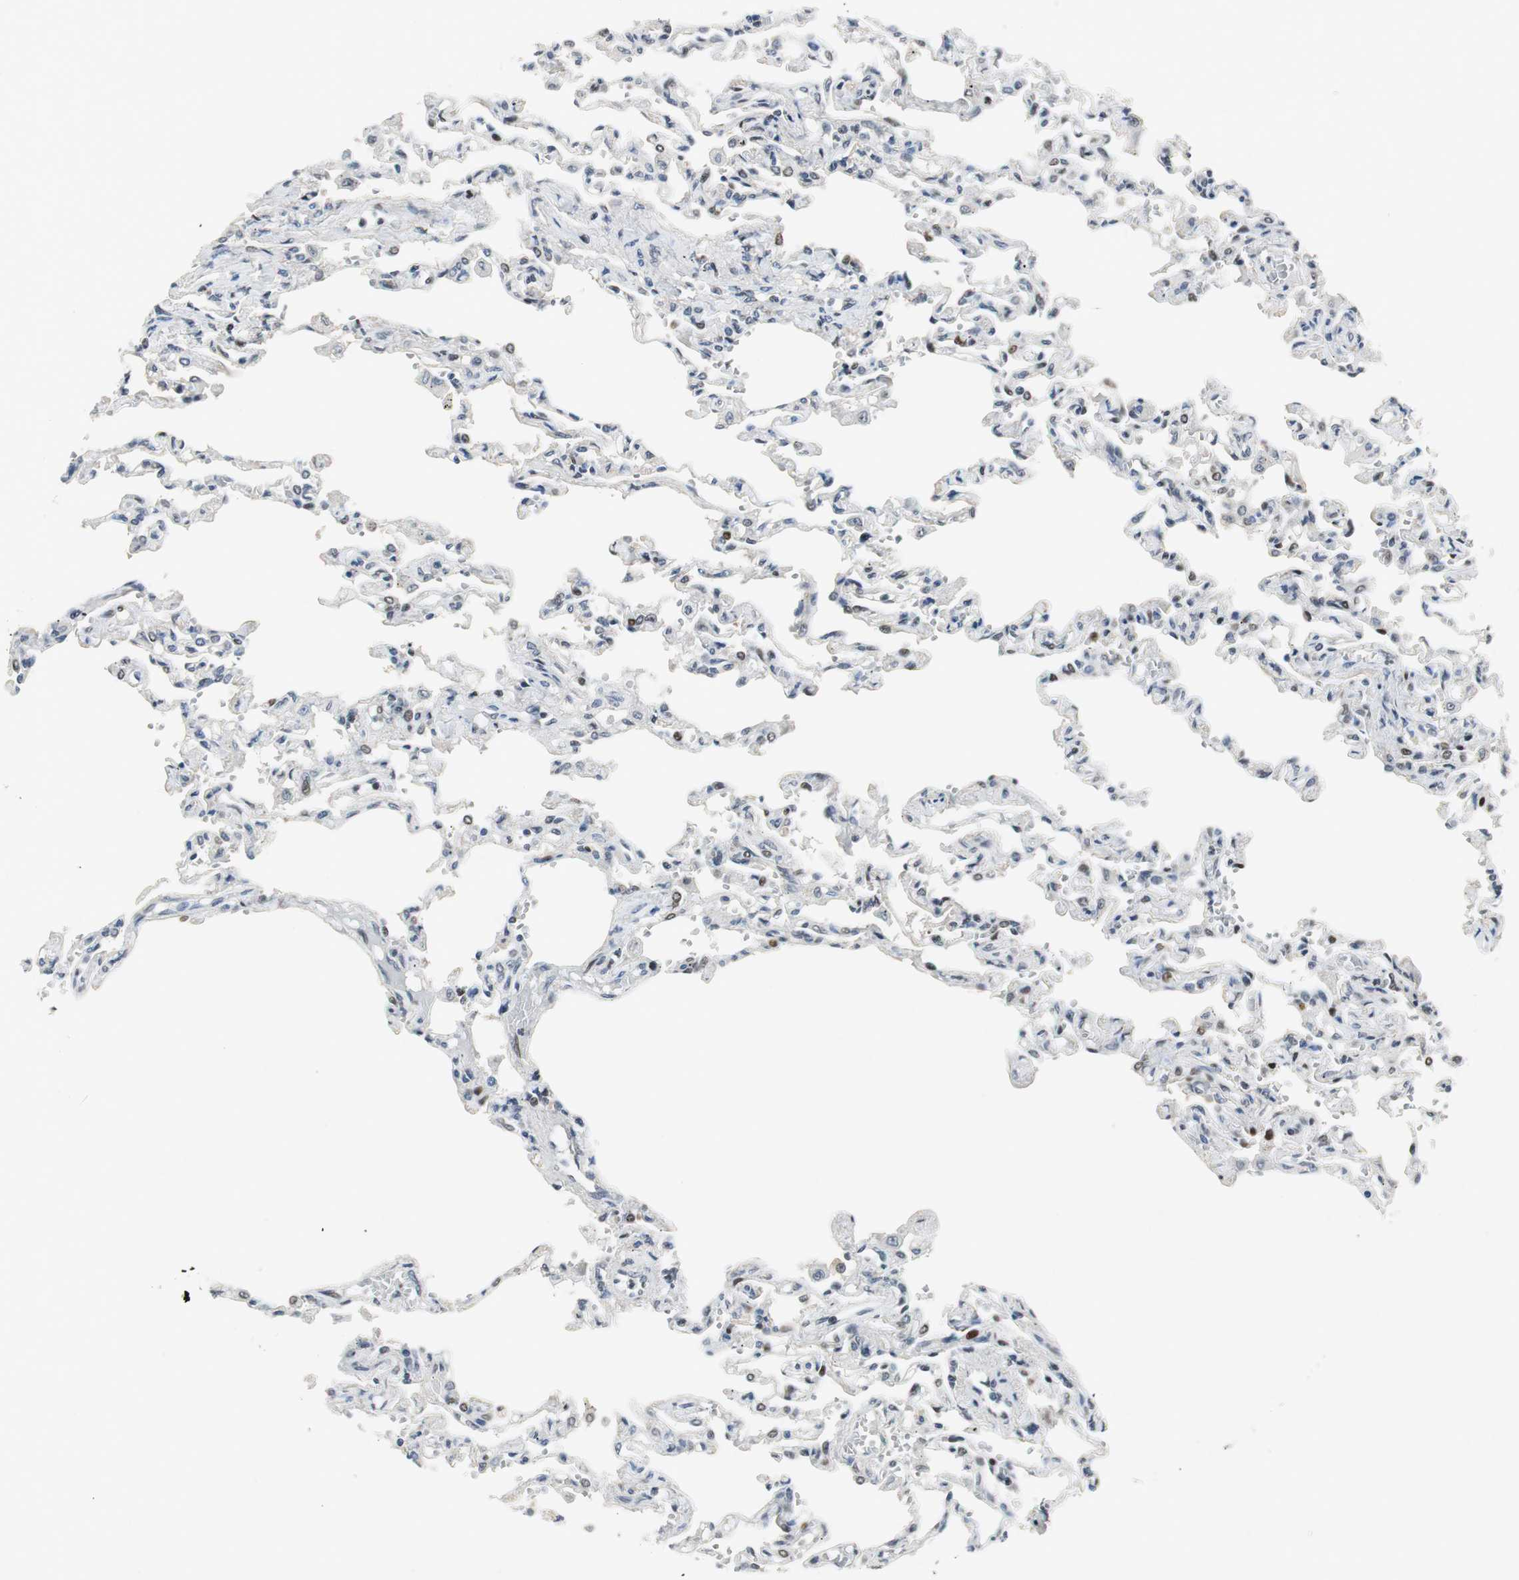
{"staining": {"intensity": "moderate", "quantity": "25%-75%", "location": "nuclear"}, "tissue": "lung", "cell_type": "Alveolar cells", "image_type": "normal", "snomed": [{"axis": "morphology", "description": "Normal tissue, NOS"}, {"axis": "topography", "description": "Lung"}], "caption": "Immunohistochemical staining of normal lung exhibits medium levels of moderate nuclear expression in about 25%-75% of alveolar cells. (Stains: DAB (3,3'-diaminobenzidine) in brown, nuclei in blue, Microscopy: brightfield microscopy at high magnification).", "gene": "AJUBA", "patient": {"sex": "male", "age": 21}}